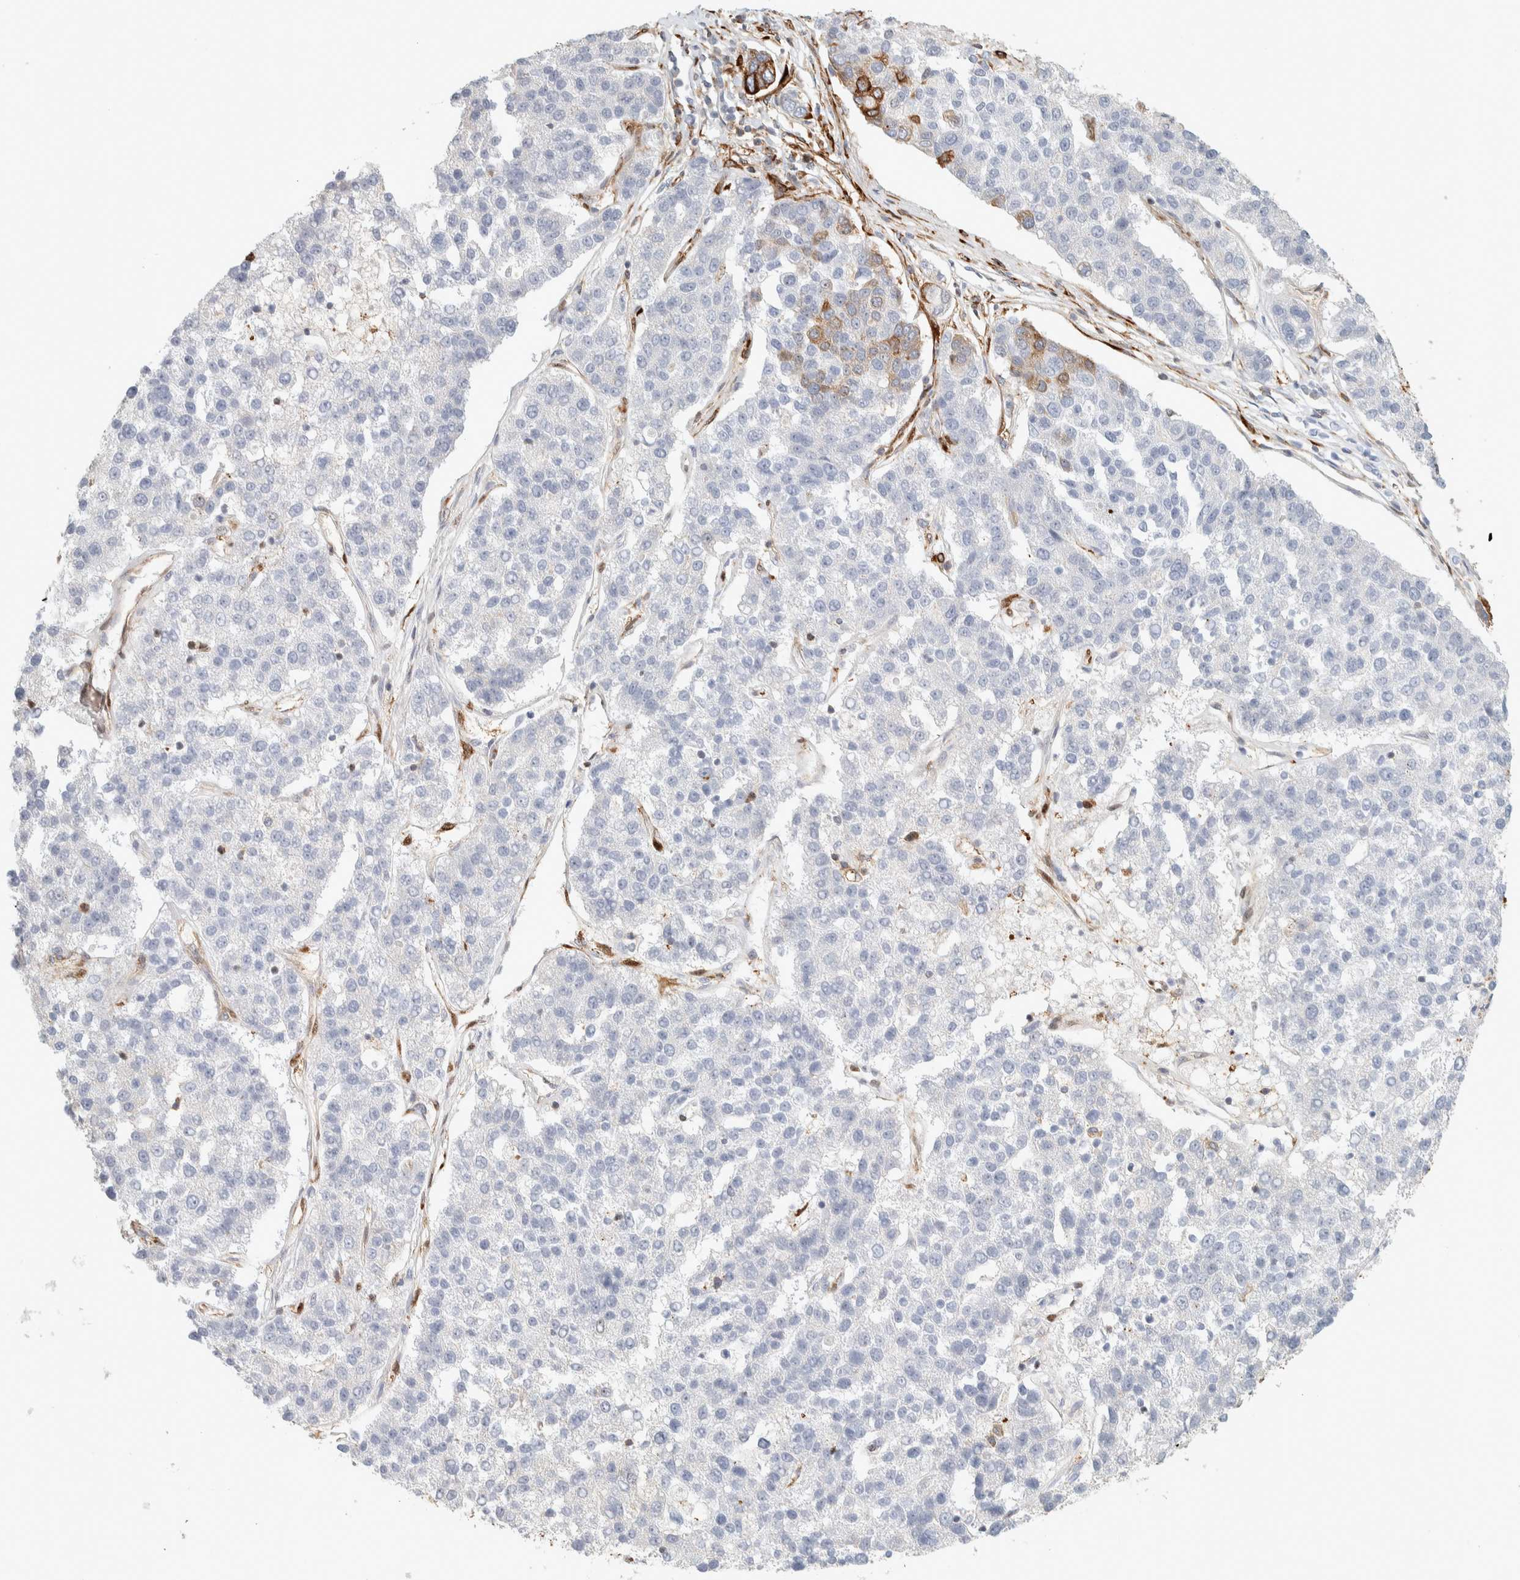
{"staining": {"intensity": "strong", "quantity": "<25%", "location": "cytoplasmic/membranous"}, "tissue": "pancreatic cancer", "cell_type": "Tumor cells", "image_type": "cancer", "snomed": [{"axis": "morphology", "description": "Adenocarcinoma, NOS"}, {"axis": "topography", "description": "Pancreas"}], "caption": "This is an image of IHC staining of pancreatic cancer, which shows strong staining in the cytoplasmic/membranous of tumor cells.", "gene": "LLGL2", "patient": {"sex": "female", "age": 61}}